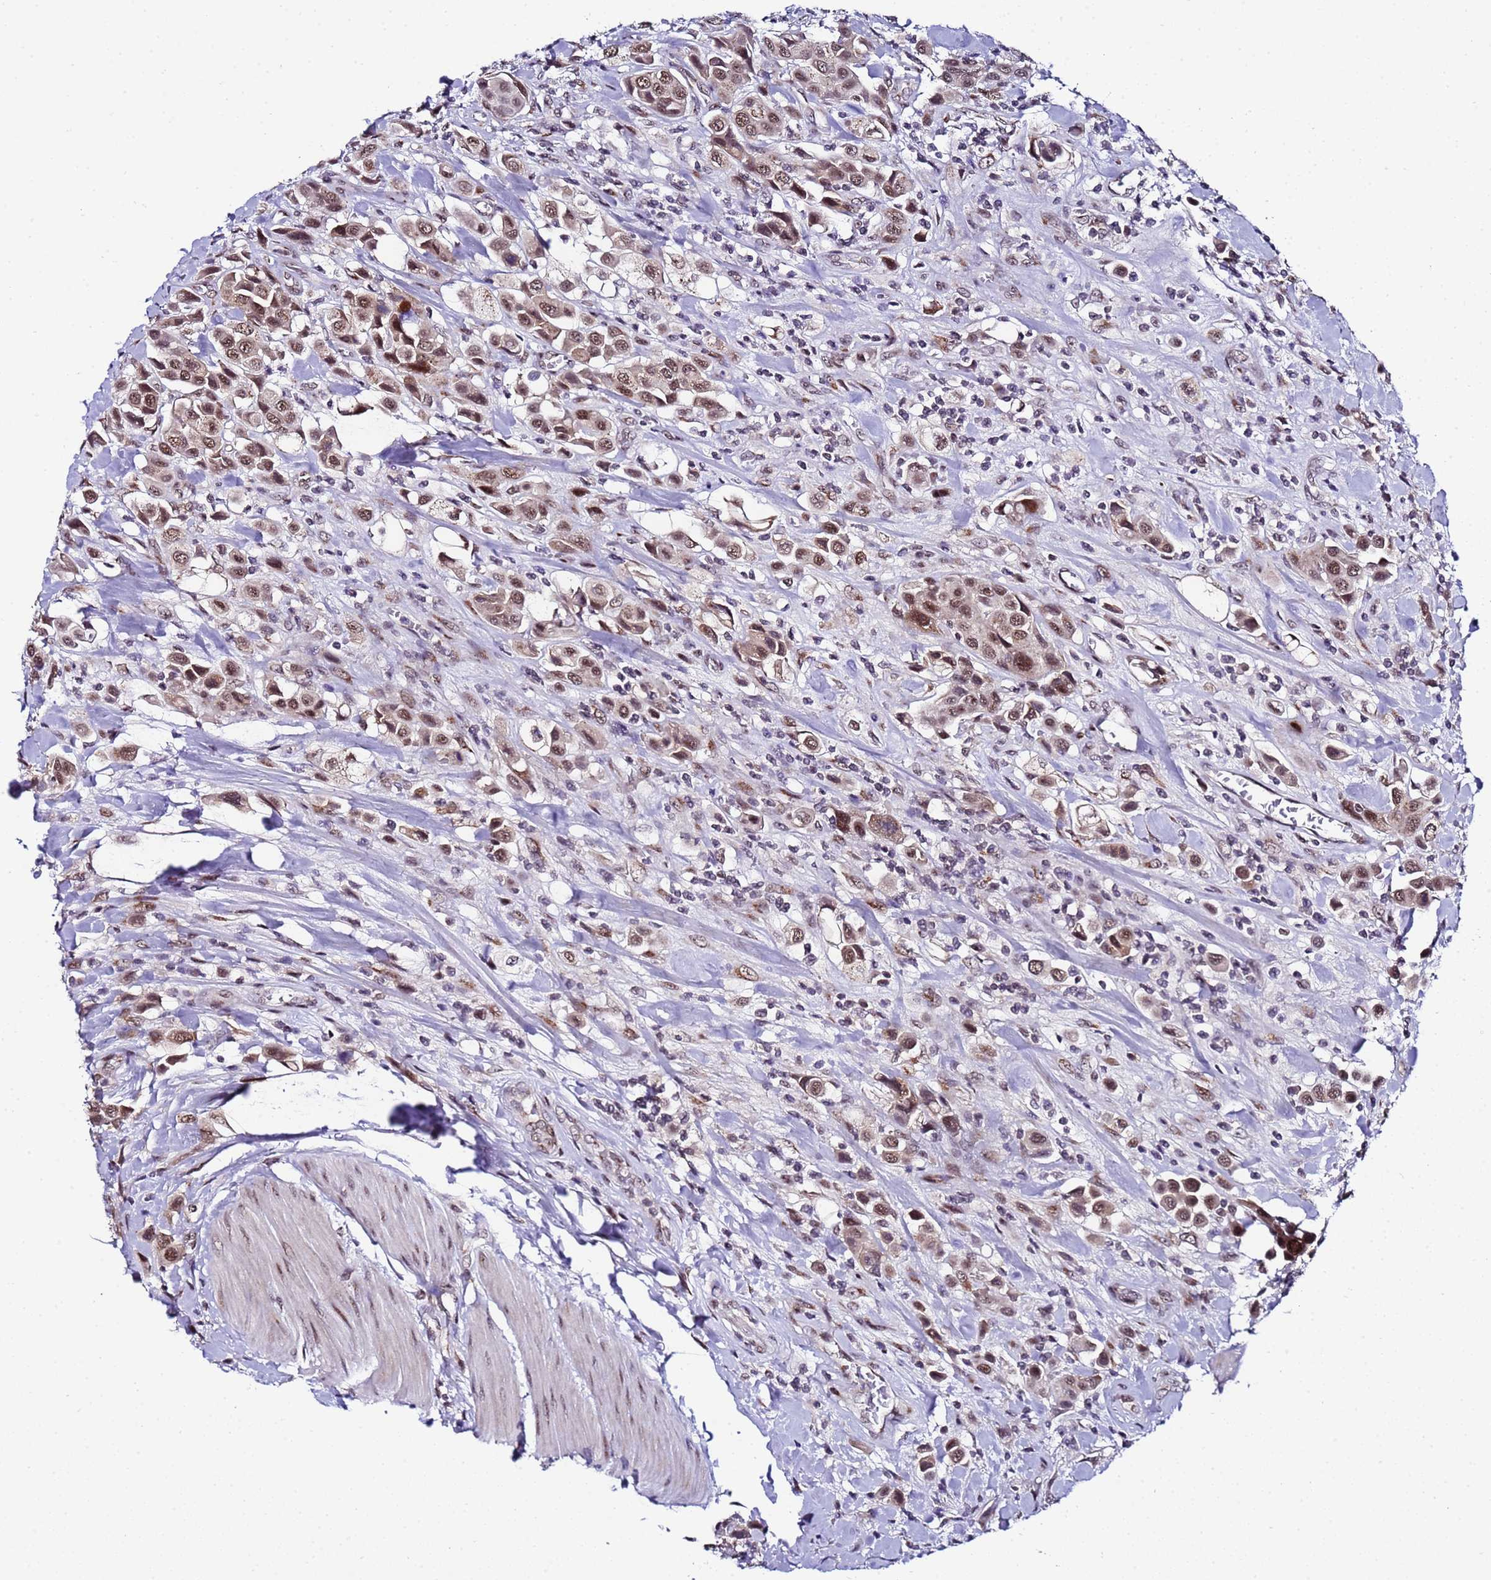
{"staining": {"intensity": "moderate", "quantity": ">75%", "location": "nuclear"}, "tissue": "urothelial cancer", "cell_type": "Tumor cells", "image_type": "cancer", "snomed": [{"axis": "morphology", "description": "Urothelial carcinoma, High grade"}, {"axis": "topography", "description": "Urinary bladder"}], "caption": "Approximately >75% of tumor cells in urothelial carcinoma (high-grade) show moderate nuclear protein positivity as visualized by brown immunohistochemical staining.", "gene": "C19orf47", "patient": {"sex": "male", "age": 50}}